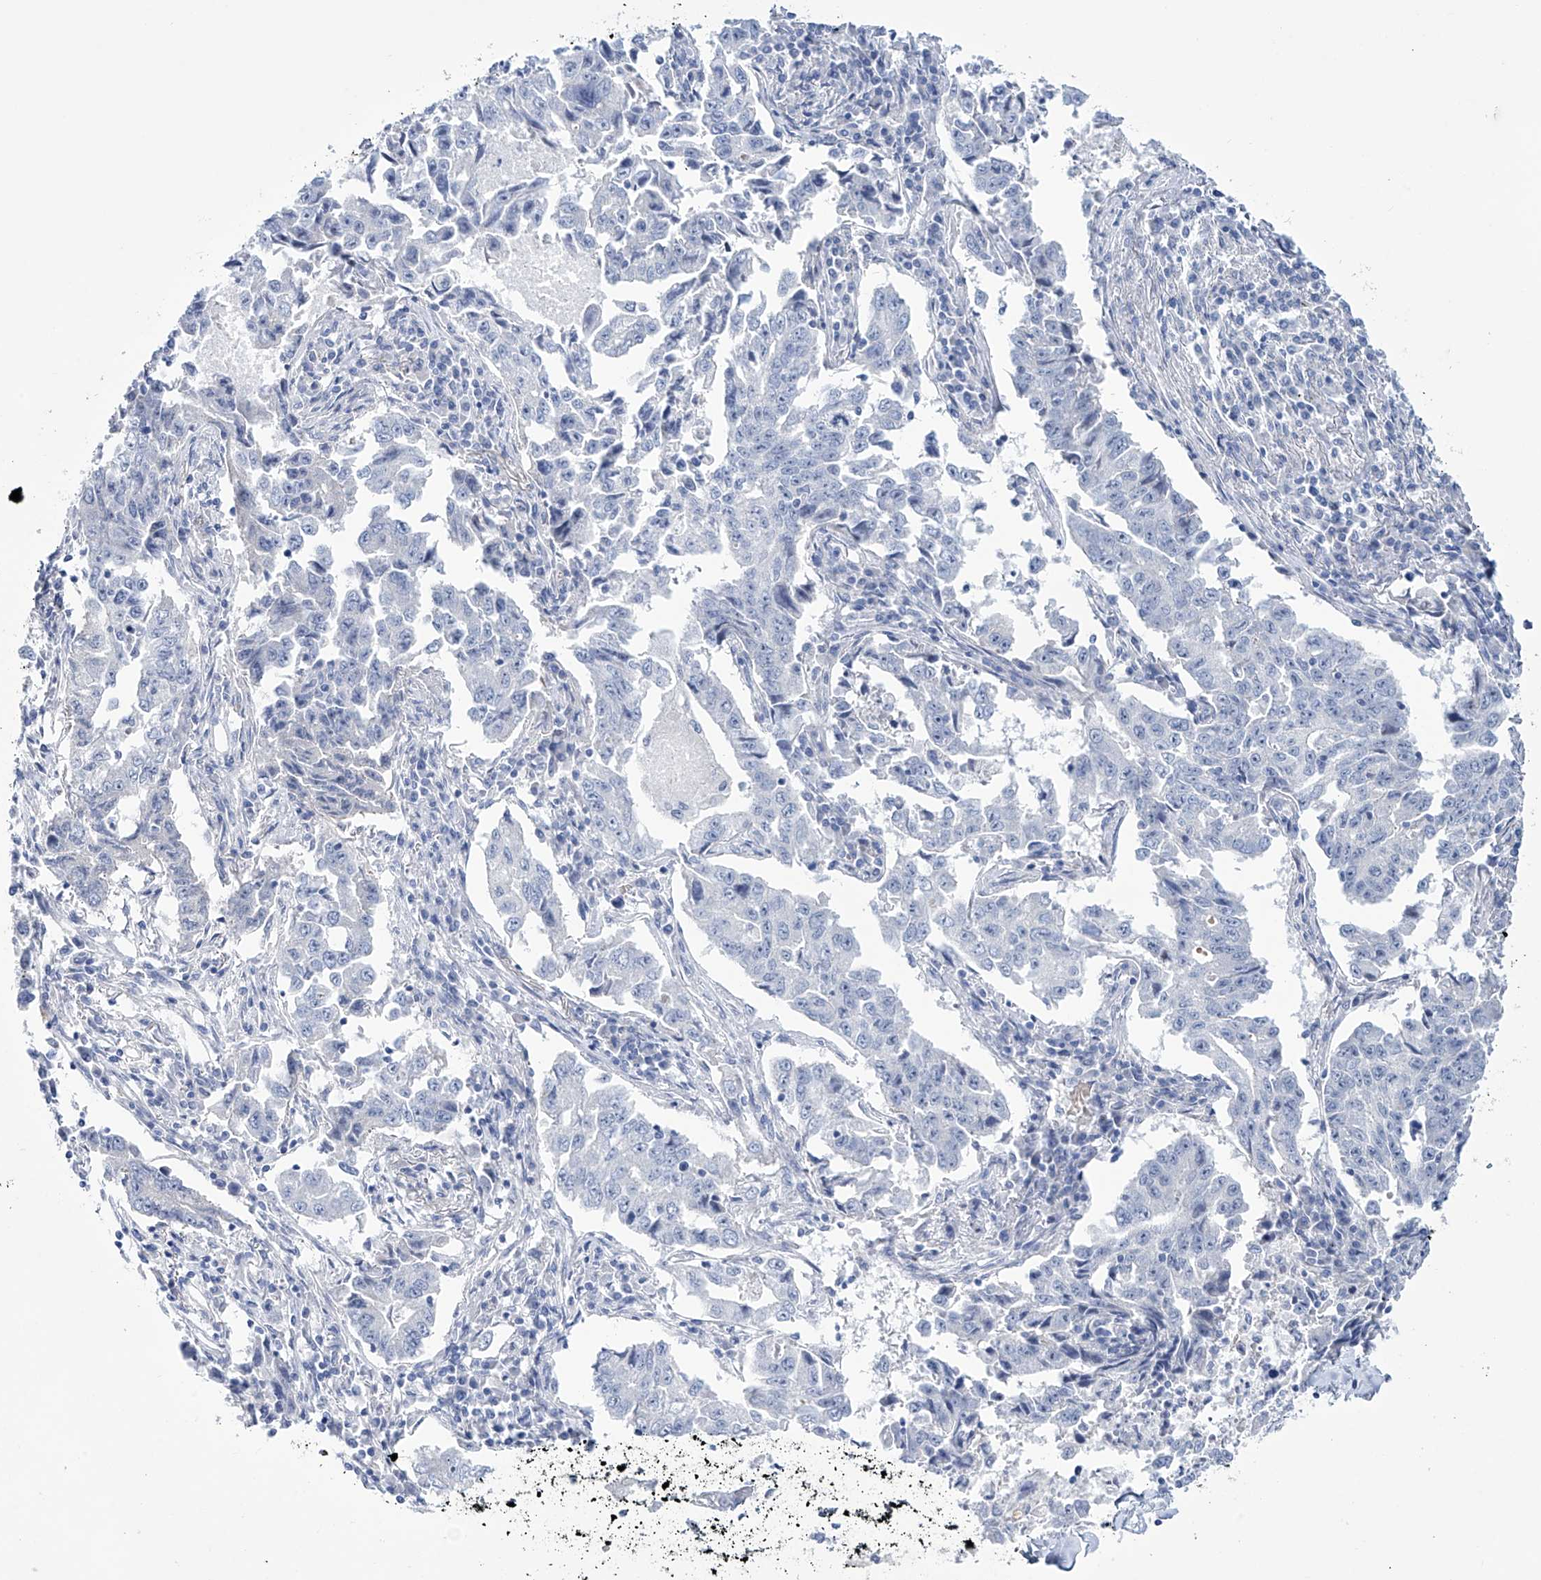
{"staining": {"intensity": "negative", "quantity": "none", "location": "none"}, "tissue": "lung cancer", "cell_type": "Tumor cells", "image_type": "cancer", "snomed": [{"axis": "morphology", "description": "Adenocarcinoma, NOS"}, {"axis": "topography", "description": "Lung"}], "caption": "Immunohistochemical staining of lung adenocarcinoma displays no significant positivity in tumor cells.", "gene": "TRIM60", "patient": {"sex": "female", "age": 51}}